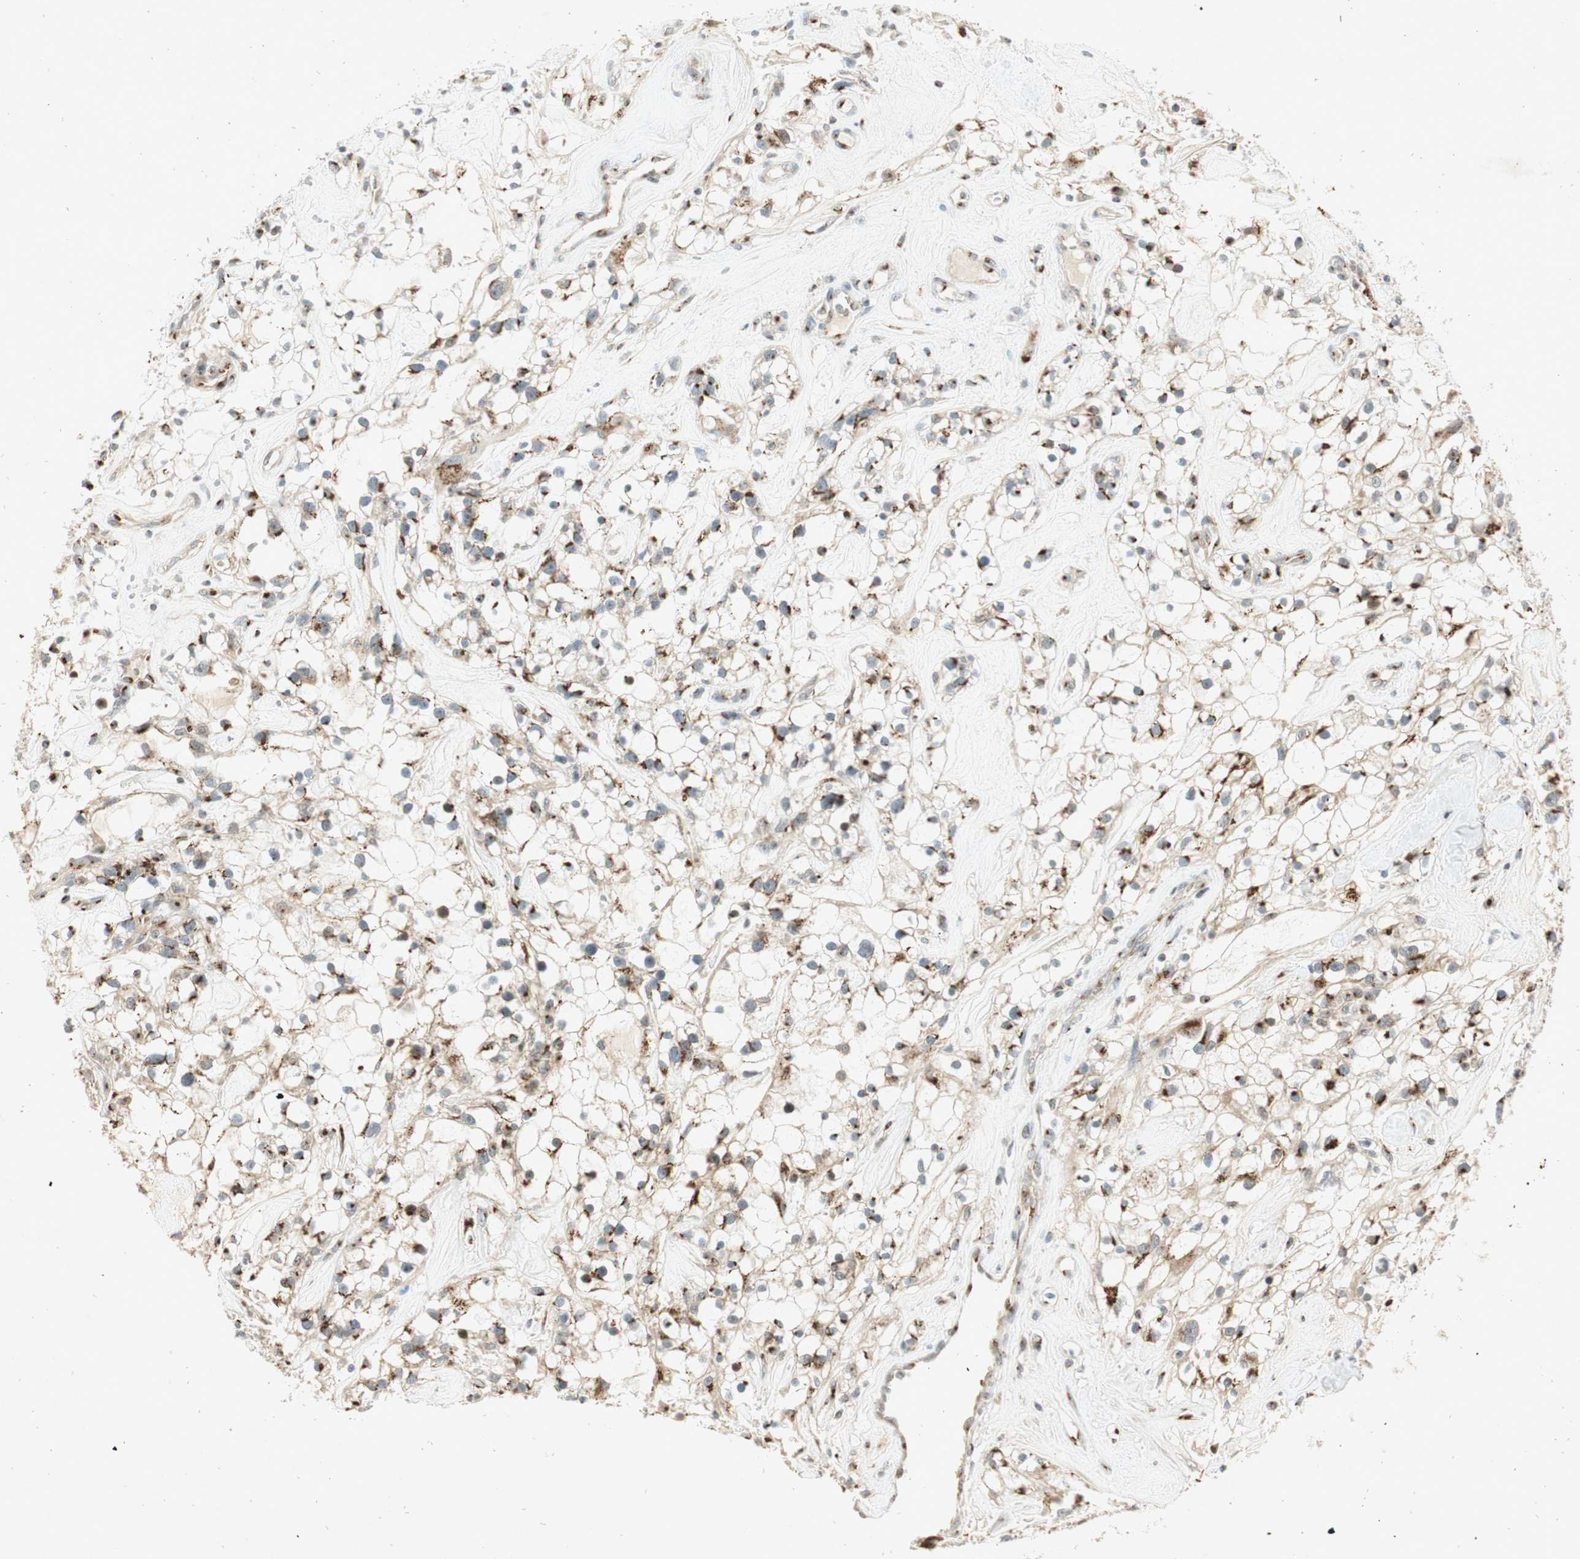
{"staining": {"intensity": "weak", "quantity": "25%-75%", "location": "cytoplasmic/membranous"}, "tissue": "renal cancer", "cell_type": "Tumor cells", "image_type": "cancer", "snomed": [{"axis": "morphology", "description": "Adenocarcinoma, NOS"}, {"axis": "topography", "description": "Kidney"}], "caption": "Tumor cells exhibit low levels of weak cytoplasmic/membranous positivity in approximately 25%-75% of cells in renal cancer. The protein of interest is shown in brown color, while the nuclei are stained blue.", "gene": "NEO1", "patient": {"sex": "female", "age": 60}}